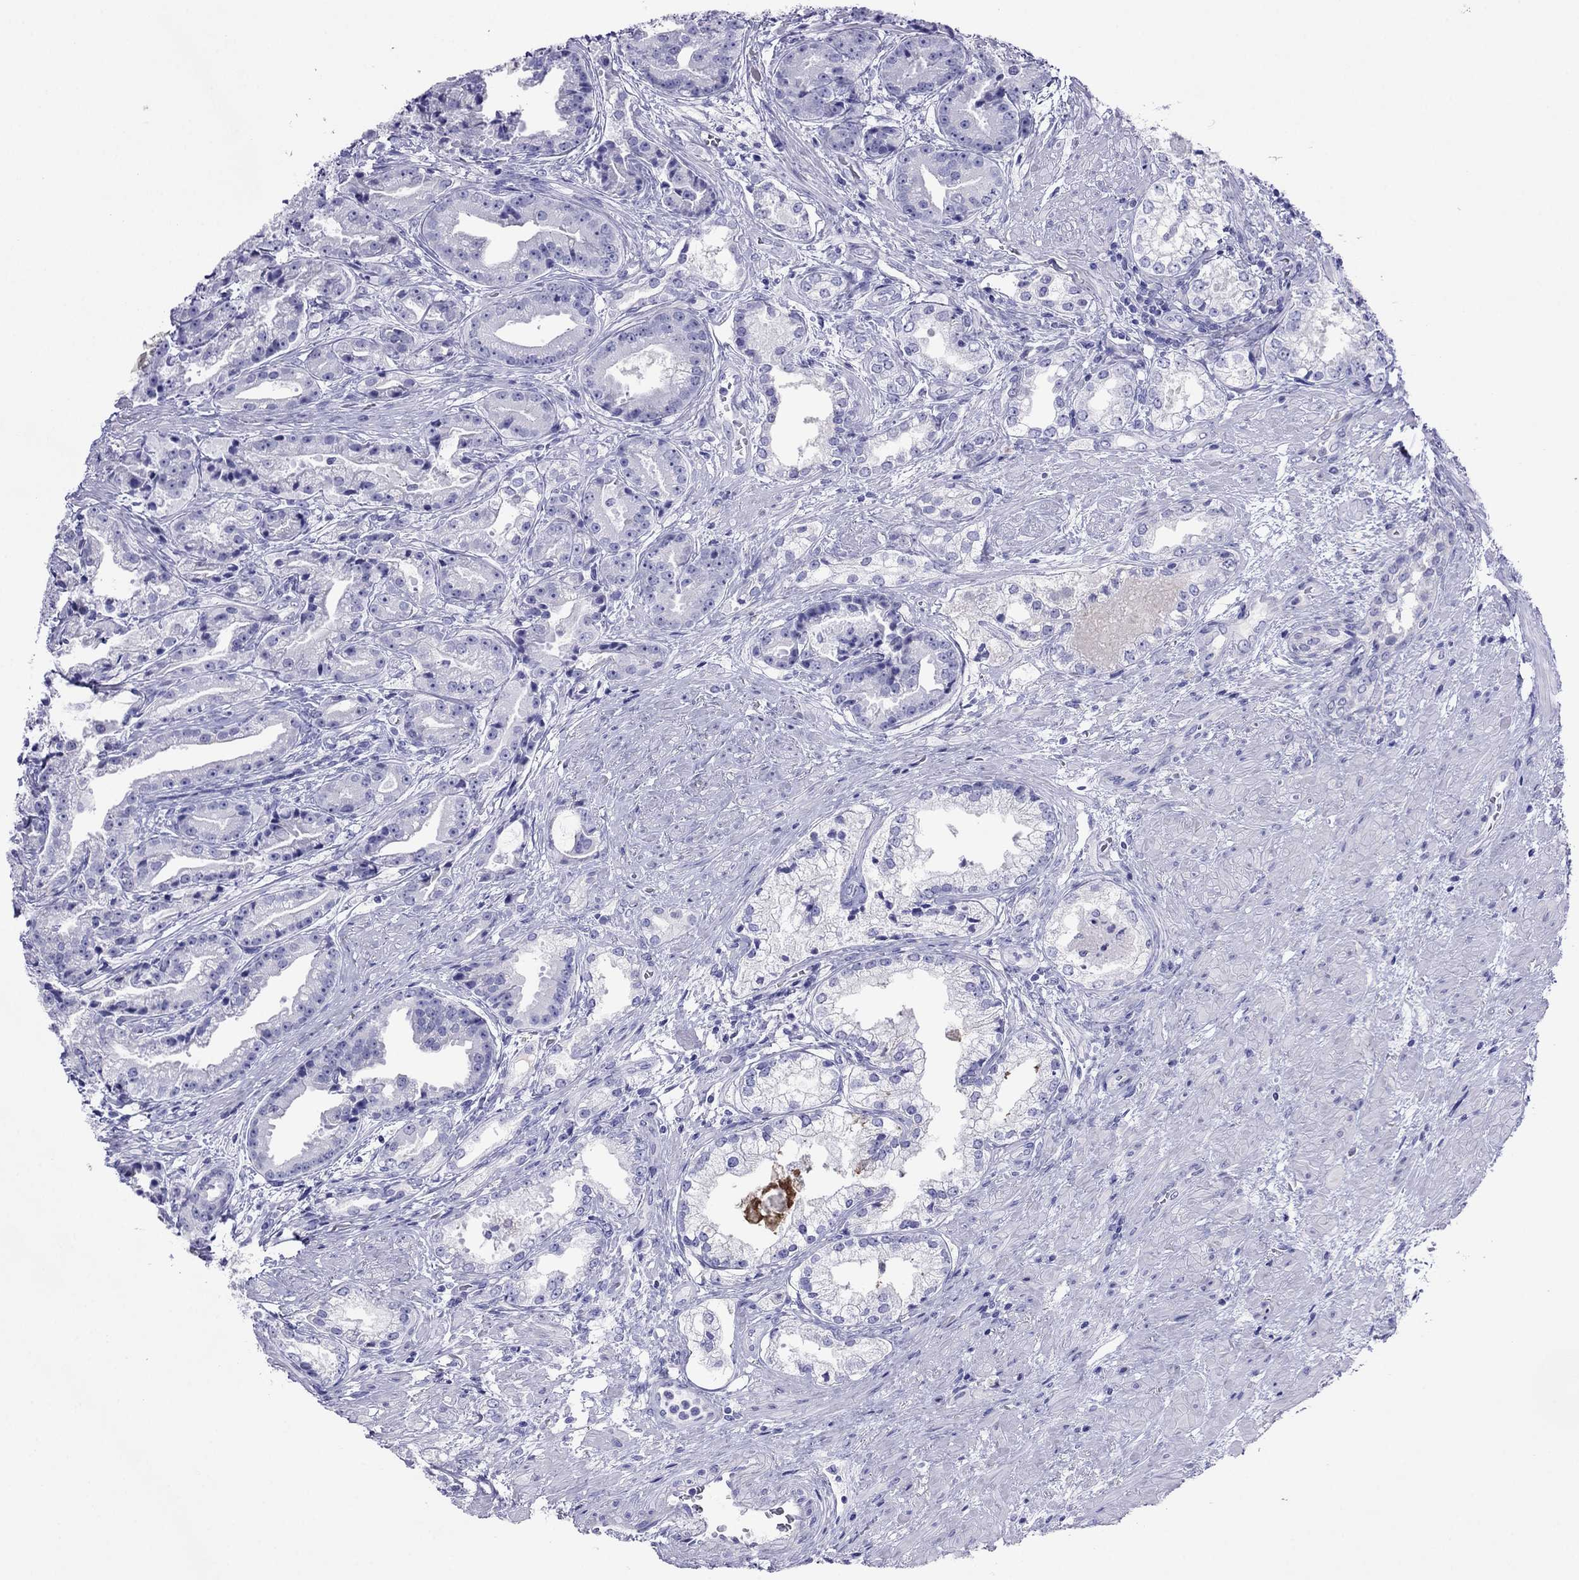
{"staining": {"intensity": "negative", "quantity": "none", "location": "none"}, "tissue": "prostate cancer", "cell_type": "Tumor cells", "image_type": "cancer", "snomed": [{"axis": "morphology", "description": "Adenocarcinoma, NOS"}, {"axis": "morphology", "description": "Adenocarcinoma, High grade"}, {"axis": "topography", "description": "Prostate"}], "caption": "Immunohistochemical staining of prostate high-grade adenocarcinoma demonstrates no significant positivity in tumor cells.", "gene": "PCDHA6", "patient": {"sex": "male", "age": 64}}